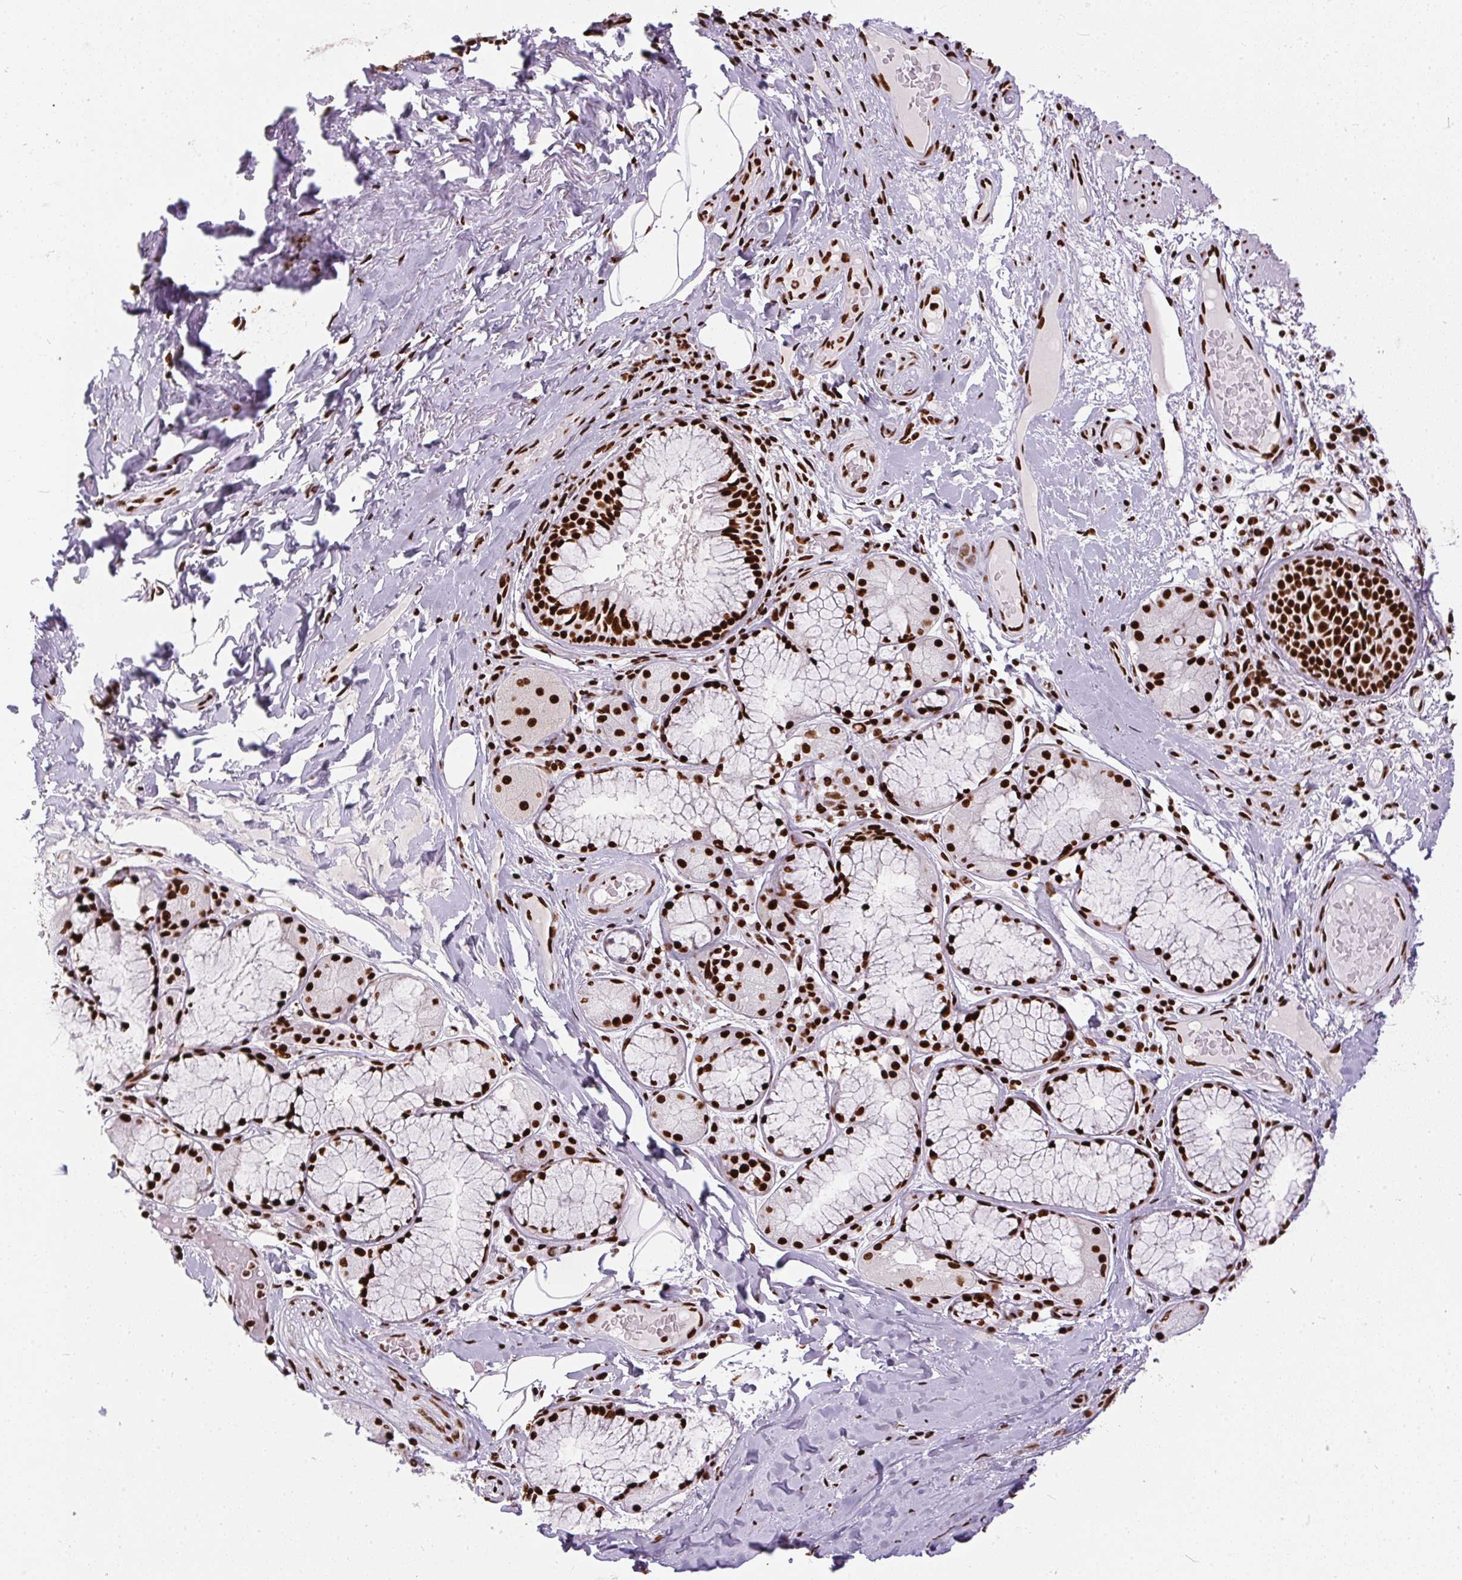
{"staining": {"intensity": "strong", "quantity": "<25%", "location": "nuclear"}, "tissue": "adipose tissue", "cell_type": "Adipocytes", "image_type": "normal", "snomed": [{"axis": "morphology", "description": "Normal tissue, NOS"}, {"axis": "topography", "description": "Cartilage tissue"}, {"axis": "topography", "description": "Bronchus"}], "caption": "An immunohistochemistry (IHC) micrograph of unremarkable tissue is shown. Protein staining in brown shows strong nuclear positivity in adipose tissue within adipocytes.", "gene": "PAGE3", "patient": {"sex": "male", "age": 64}}